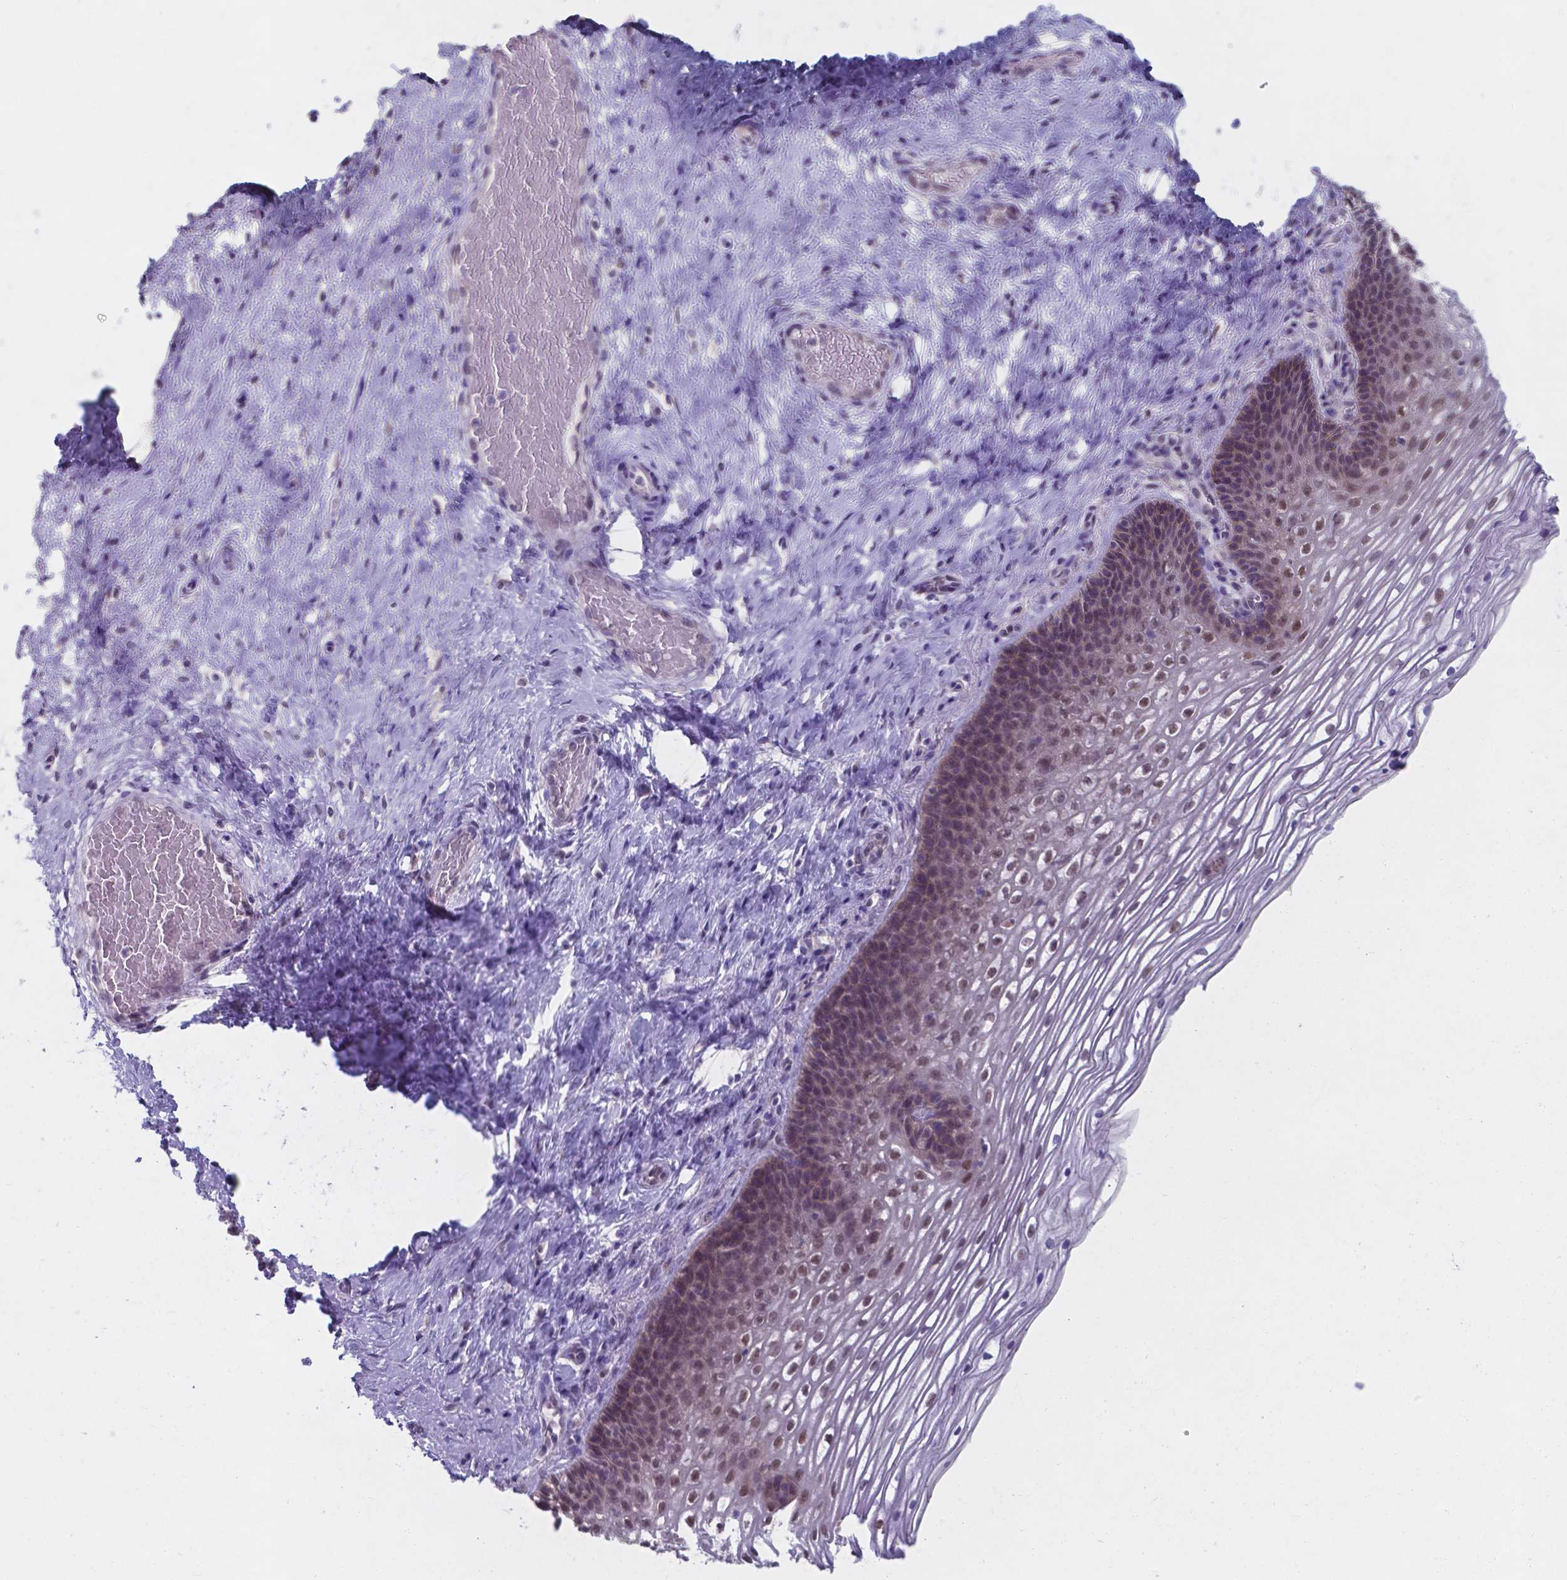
{"staining": {"intensity": "negative", "quantity": "none", "location": "none"}, "tissue": "cervix", "cell_type": "Glandular cells", "image_type": "normal", "snomed": [{"axis": "morphology", "description": "Normal tissue, NOS"}, {"axis": "topography", "description": "Cervix"}], "caption": "This is an immunohistochemistry (IHC) histopathology image of unremarkable human cervix. There is no positivity in glandular cells.", "gene": "UBE2E2", "patient": {"sex": "female", "age": 34}}